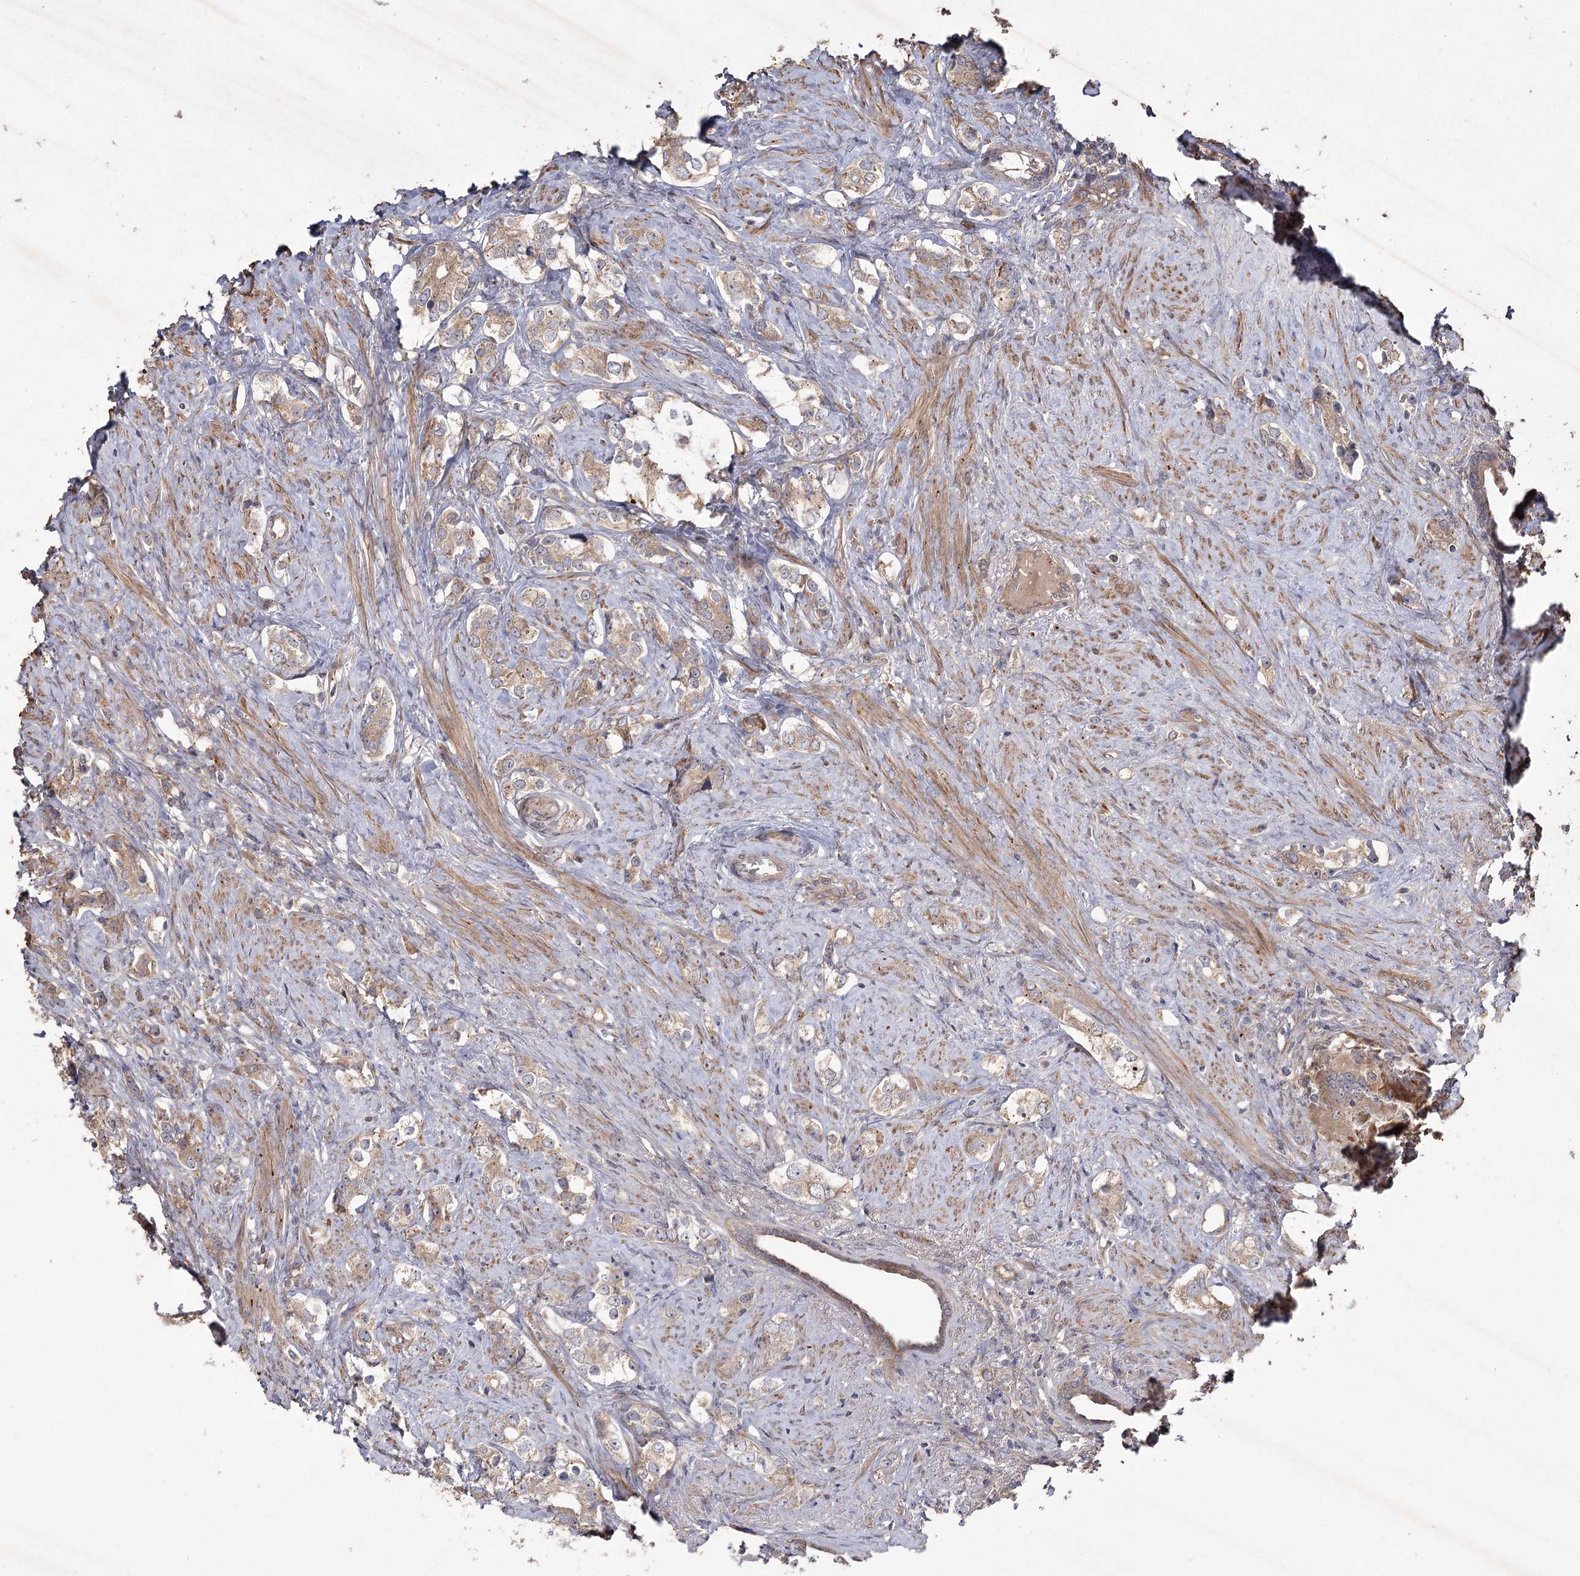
{"staining": {"intensity": "weak", "quantity": ">75%", "location": "cytoplasmic/membranous"}, "tissue": "prostate cancer", "cell_type": "Tumor cells", "image_type": "cancer", "snomed": [{"axis": "morphology", "description": "Adenocarcinoma, High grade"}, {"axis": "topography", "description": "Prostate"}], "caption": "Human high-grade adenocarcinoma (prostate) stained for a protein (brown) displays weak cytoplasmic/membranous positive expression in approximately >75% of tumor cells.", "gene": "RIN2", "patient": {"sex": "male", "age": 63}}